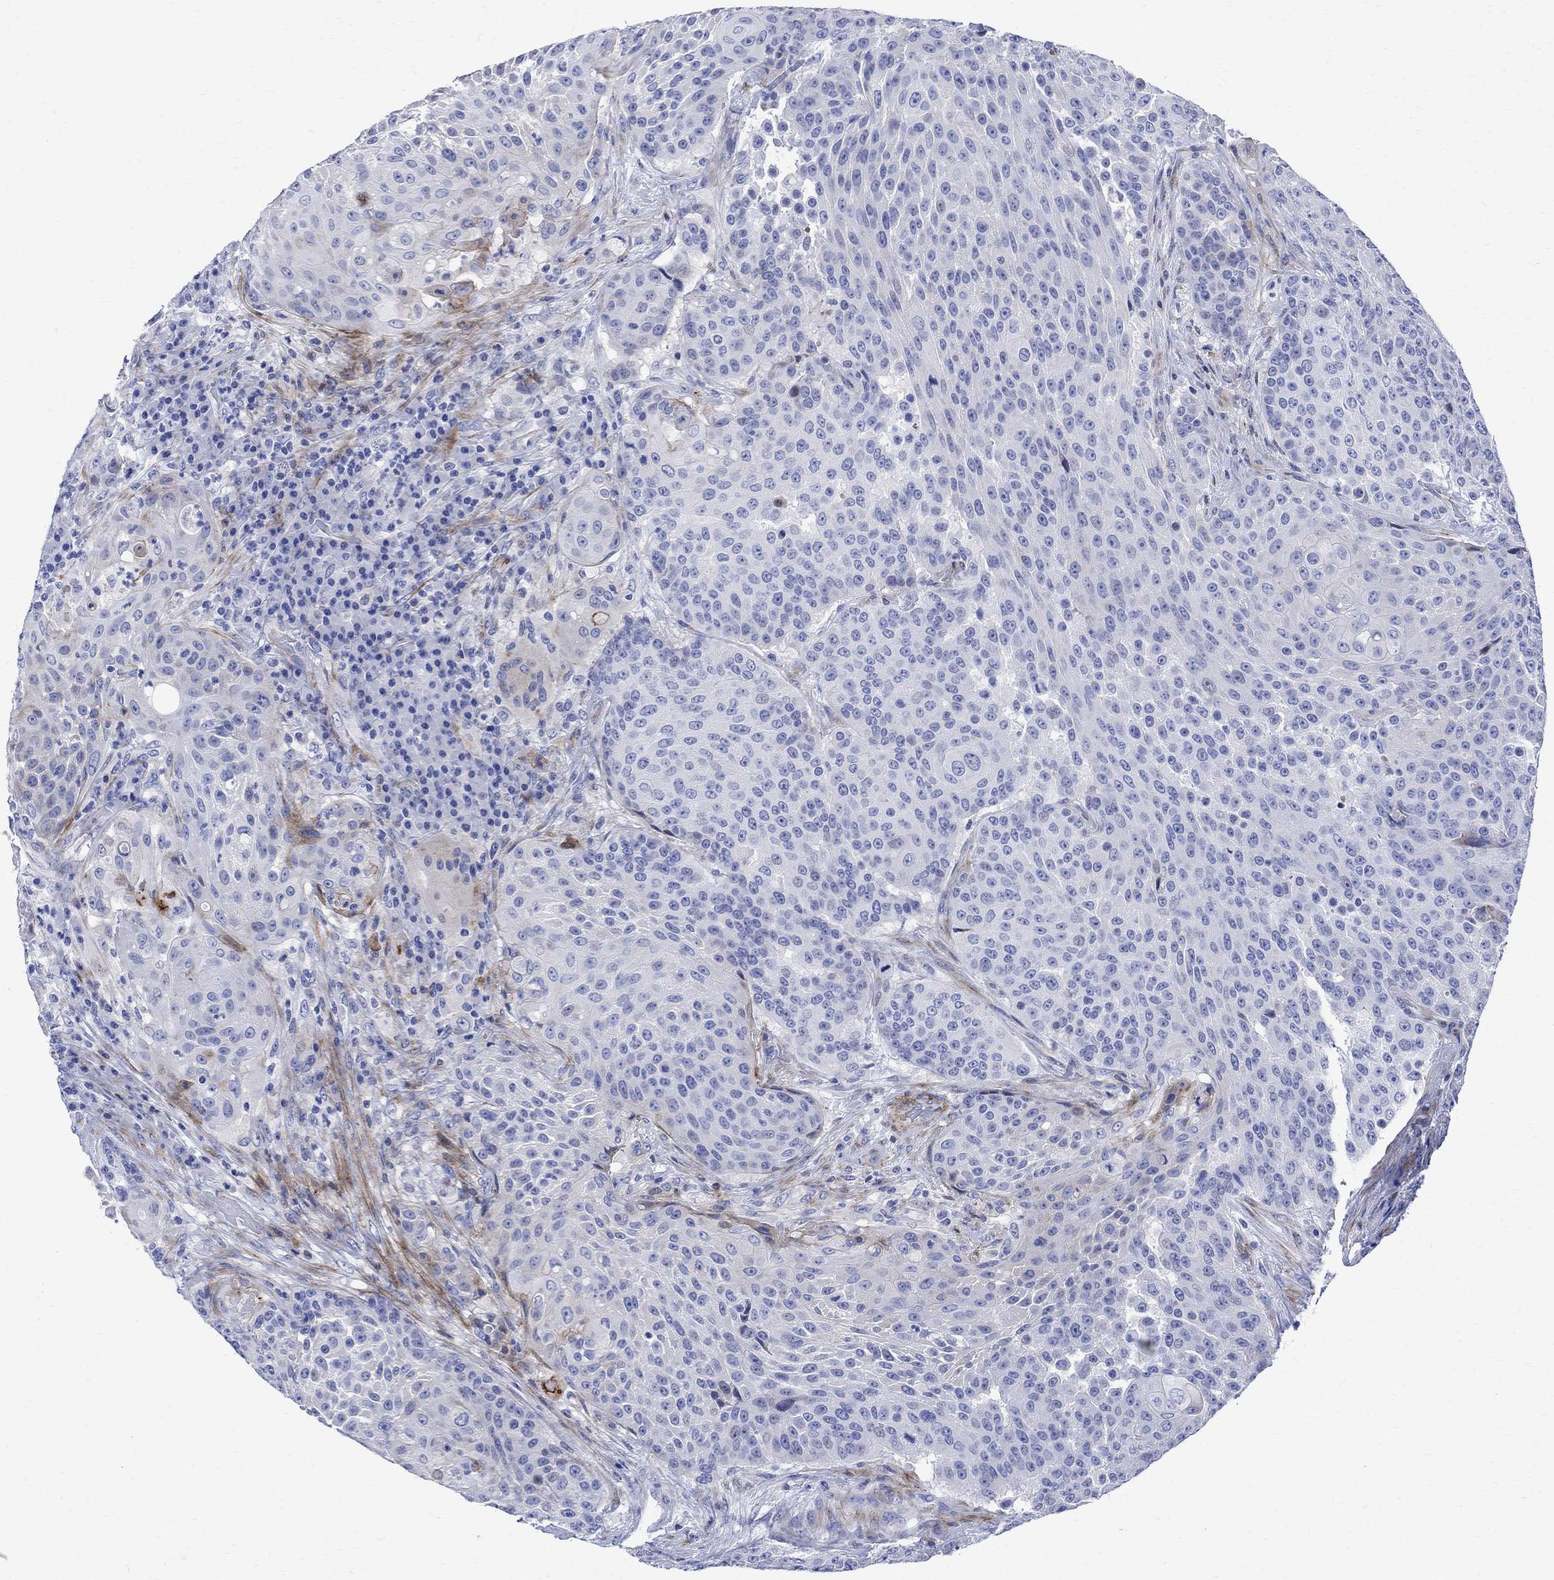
{"staining": {"intensity": "negative", "quantity": "none", "location": "none"}, "tissue": "urothelial cancer", "cell_type": "Tumor cells", "image_type": "cancer", "snomed": [{"axis": "morphology", "description": "Urothelial carcinoma, High grade"}, {"axis": "topography", "description": "Urinary bladder"}], "caption": "An immunohistochemistry (IHC) micrograph of urothelial carcinoma (high-grade) is shown. There is no staining in tumor cells of urothelial carcinoma (high-grade).", "gene": "PARVB", "patient": {"sex": "female", "age": 63}}